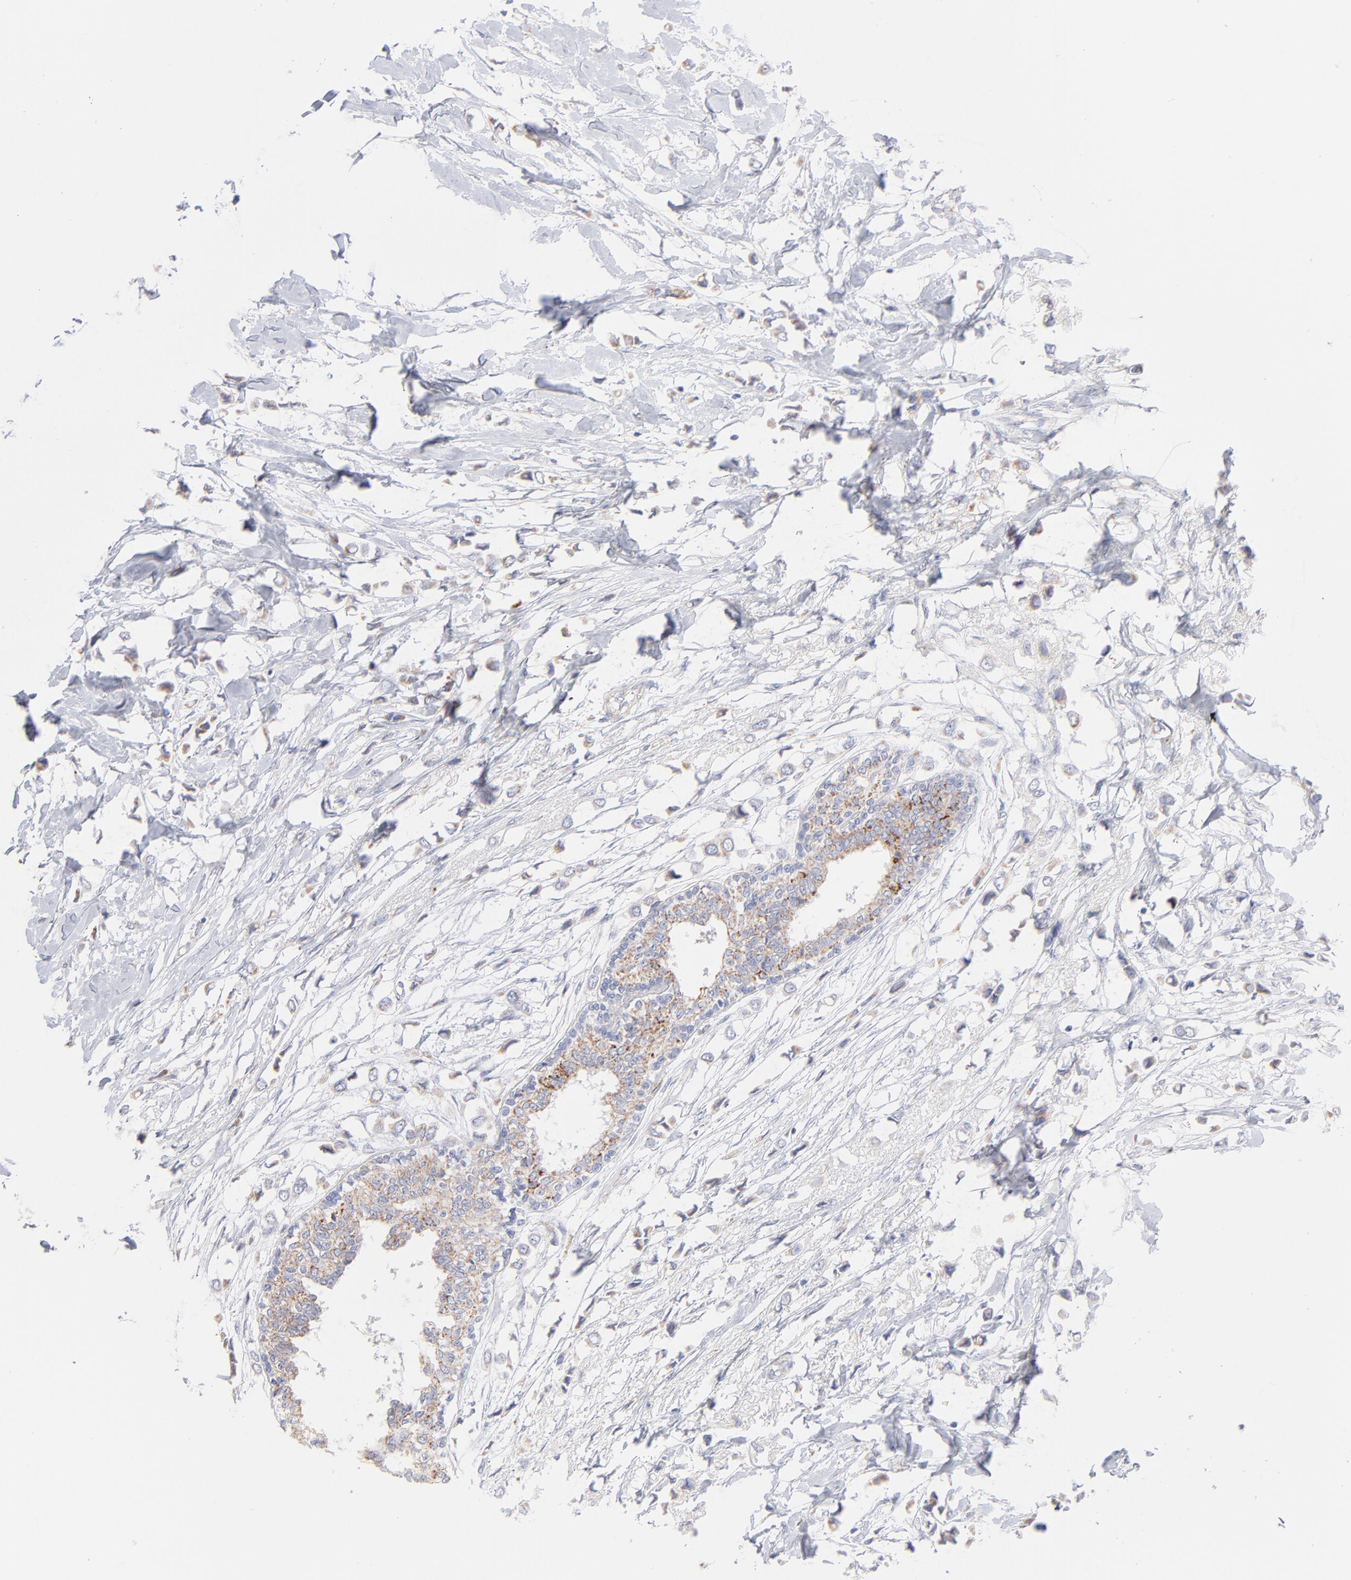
{"staining": {"intensity": "weak", "quantity": "25%-75%", "location": "cytoplasmic/membranous"}, "tissue": "breast cancer", "cell_type": "Tumor cells", "image_type": "cancer", "snomed": [{"axis": "morphology", "description": "Lobular carcinoma"}, {"axis": "topography", "description": "Breast"}], "caption": "Protein expression analysis of human breast cancer (lobular carcinoma) reveals weak cytoplasmic/membranous staining in approximately 25%-75% of tumor cells.", "gene": "TST", "patient": {"sex": "female", "age": 51}}